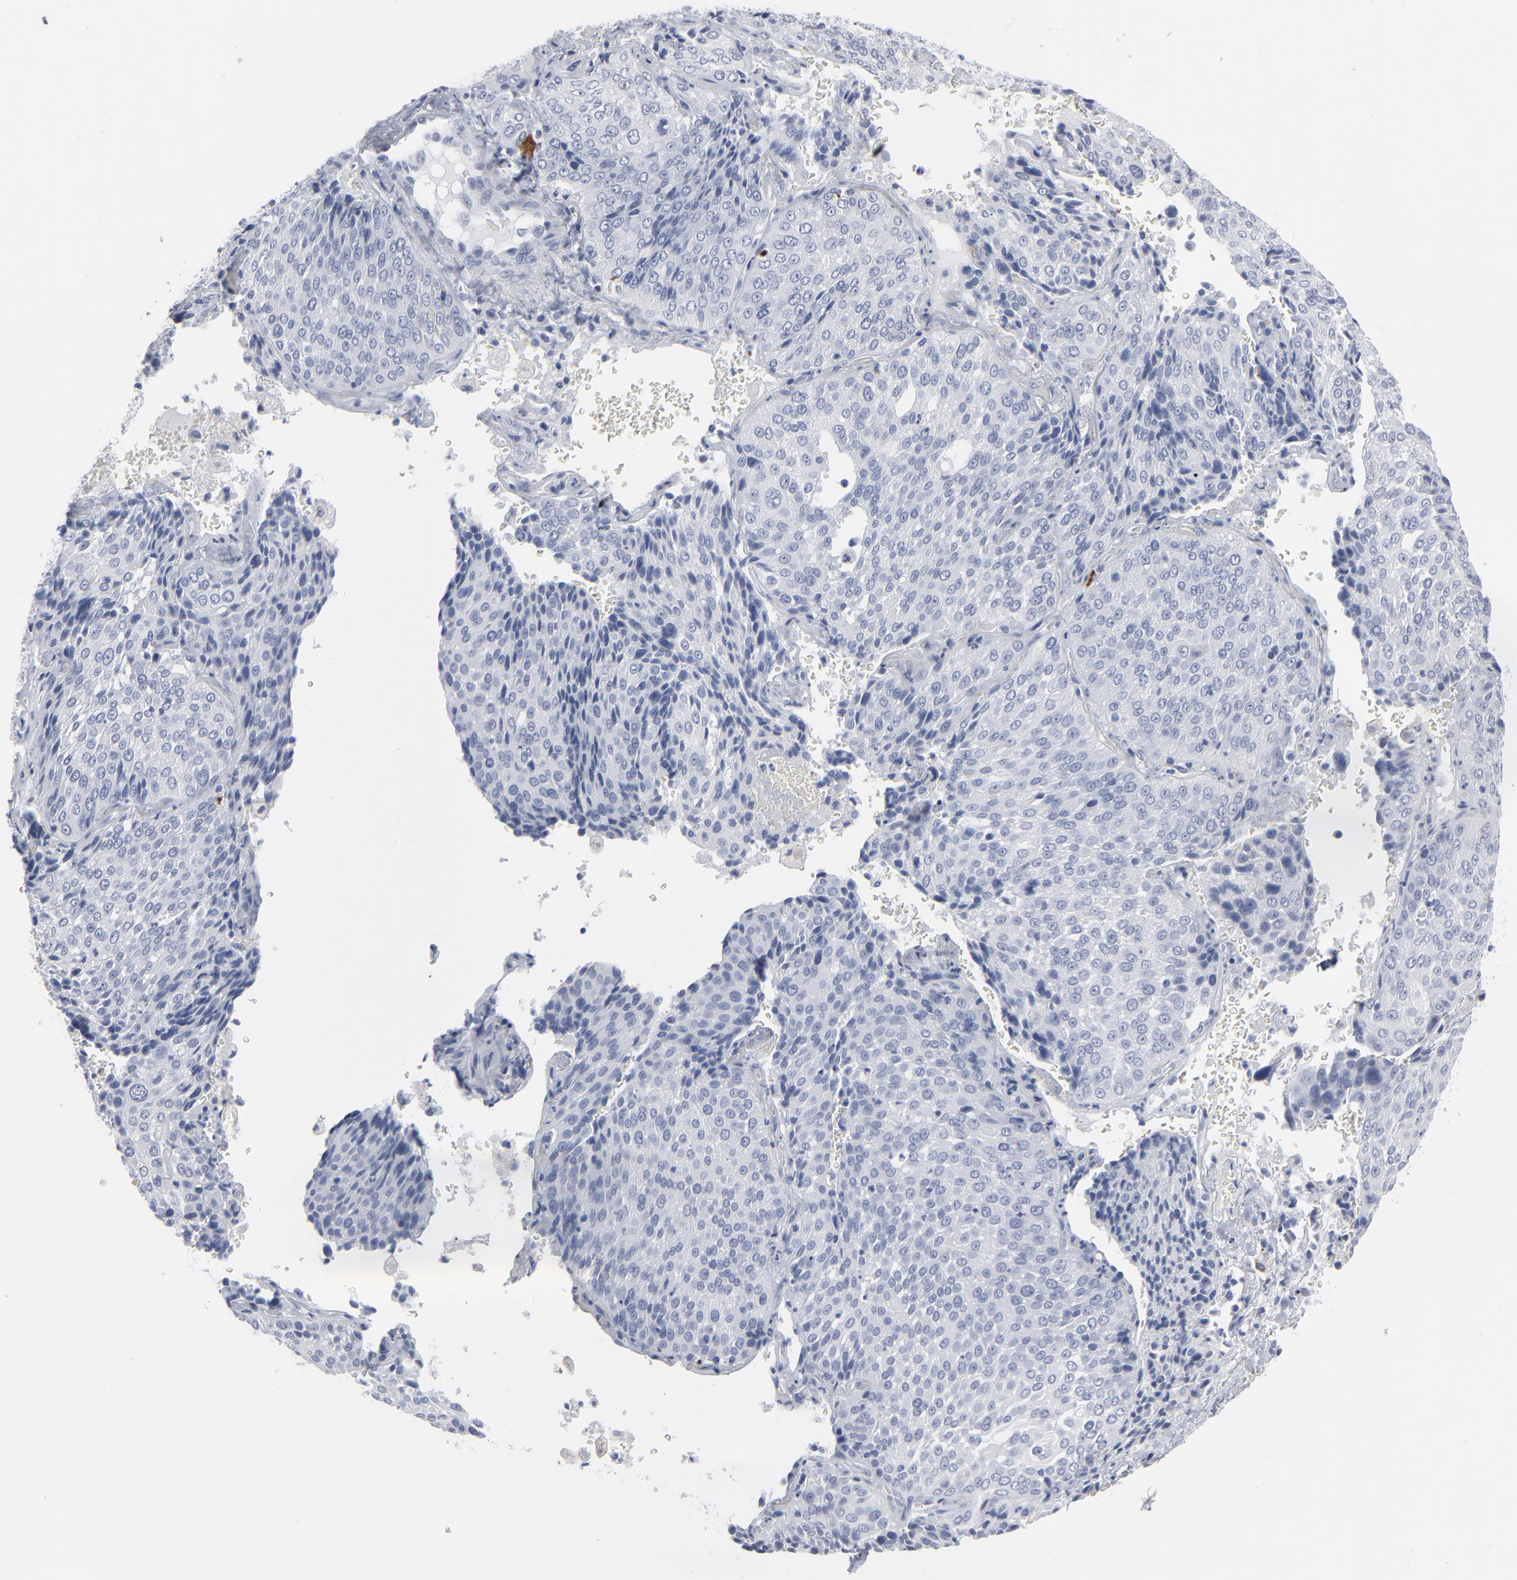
{"staining": {"intensity": "negative", "quantity": "none", "location": "none"}, "tissue": "lung cancer", "cell_type": "Tumor cells", "image_type": "cancer", "snomed": [{"axis": "morphology", "description": "Squamous cell carcinoma, NOS"}, {"axis": "topography", "description": "Lung"}], "caption": "A histopathology image of human lung cancer (squamous cell carcinoma) is negative for staining in tumor cells.", "gene": "PAGE1", "patient": {"sex": "male", "age": 54}}